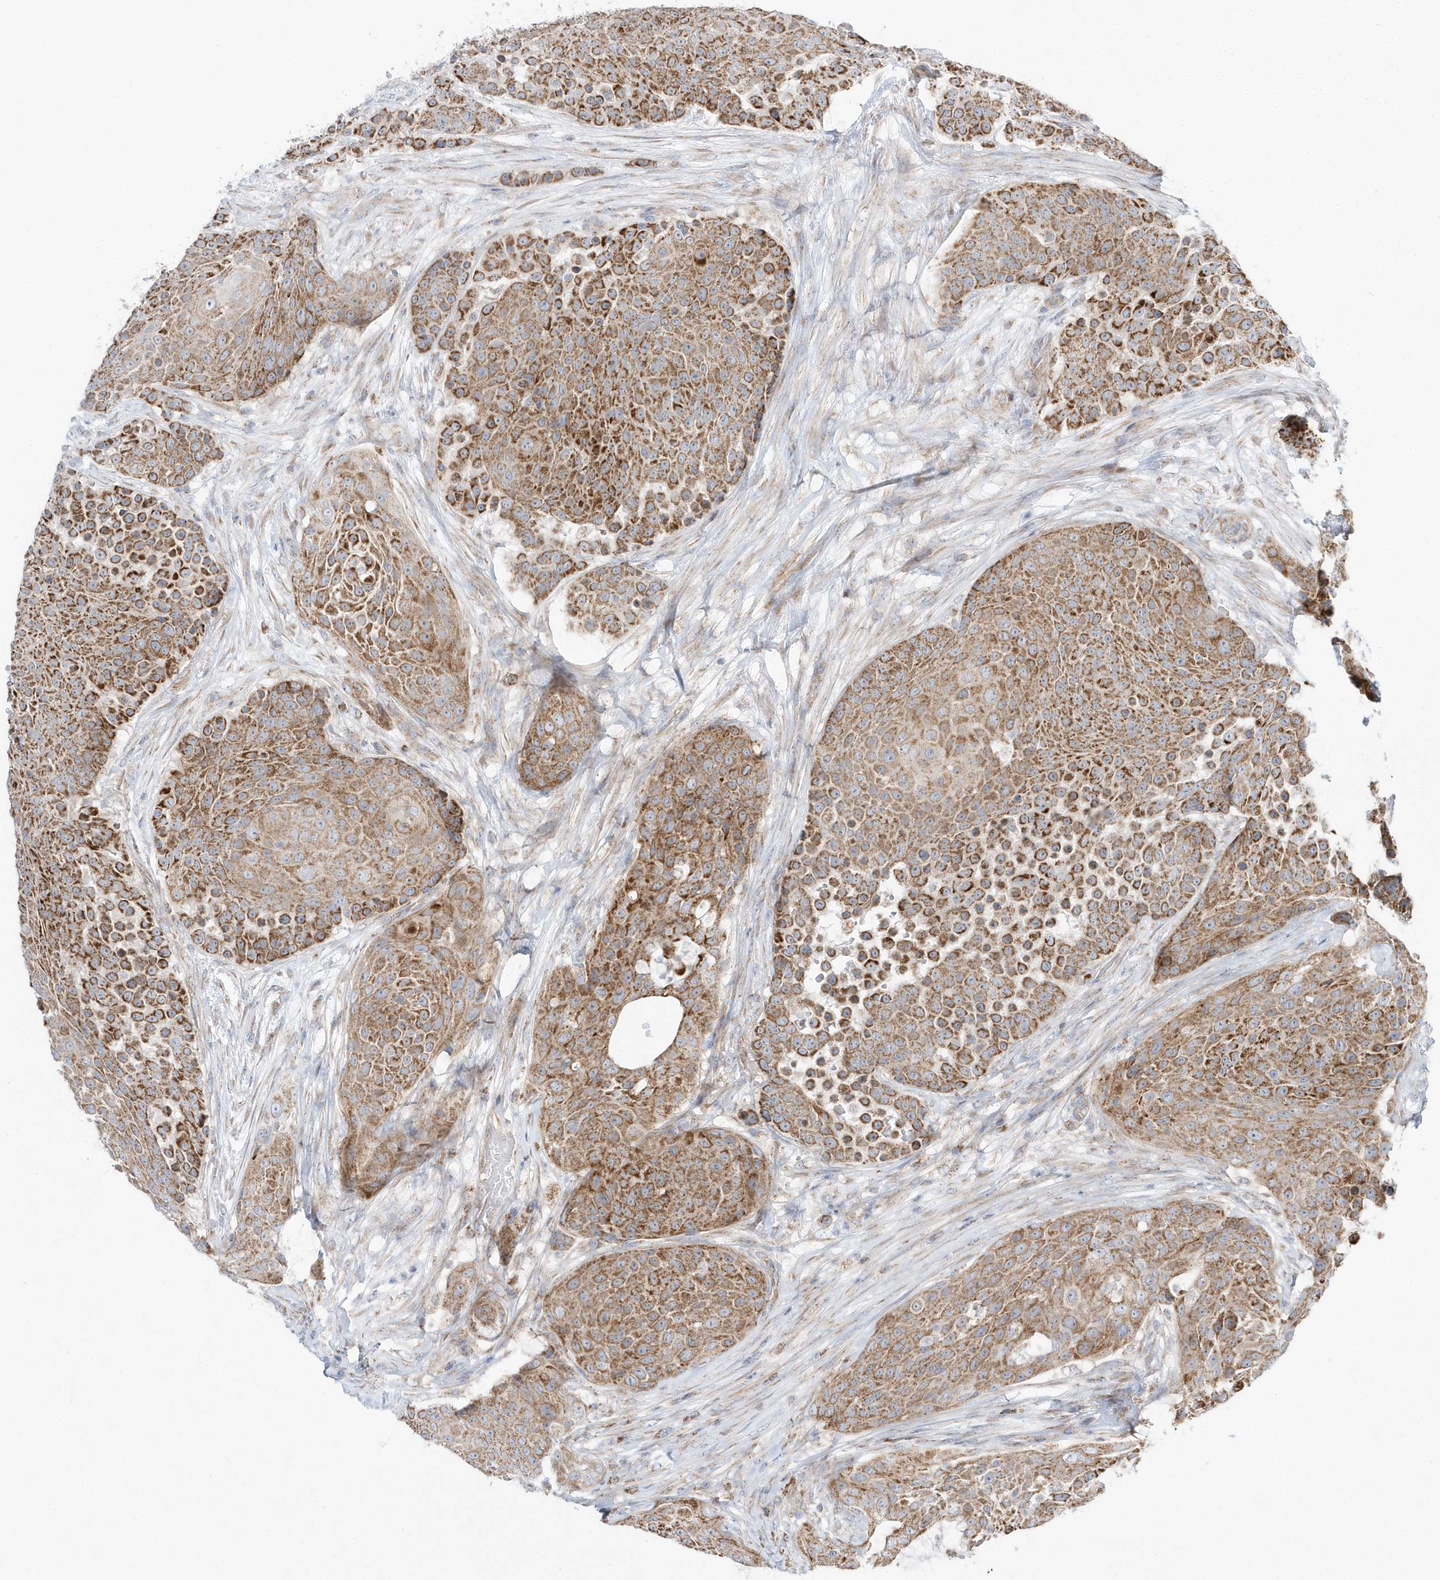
{"staining": {"intensity": "moderate", "quantity": ">75%", "location": "cytoplasmic/membranous"}, "tissue": "urothelial cancer", "cell_type": "Tumor cells", "image_type": "cancer", "snomed": [{"axis": "morphology", "description": "Urothelial carcinoma, High grade"}, {"axis": "topography", "description": "Urinary bladder"}], "caption": "IHC of human urothelial carcinoma (high-grade) displays medium levels of moderate cytoplasmic/membranous staining in about >75% of tumor cells.", "gene": "OPA1", "patient": {"sex": "female", "age": 63}}